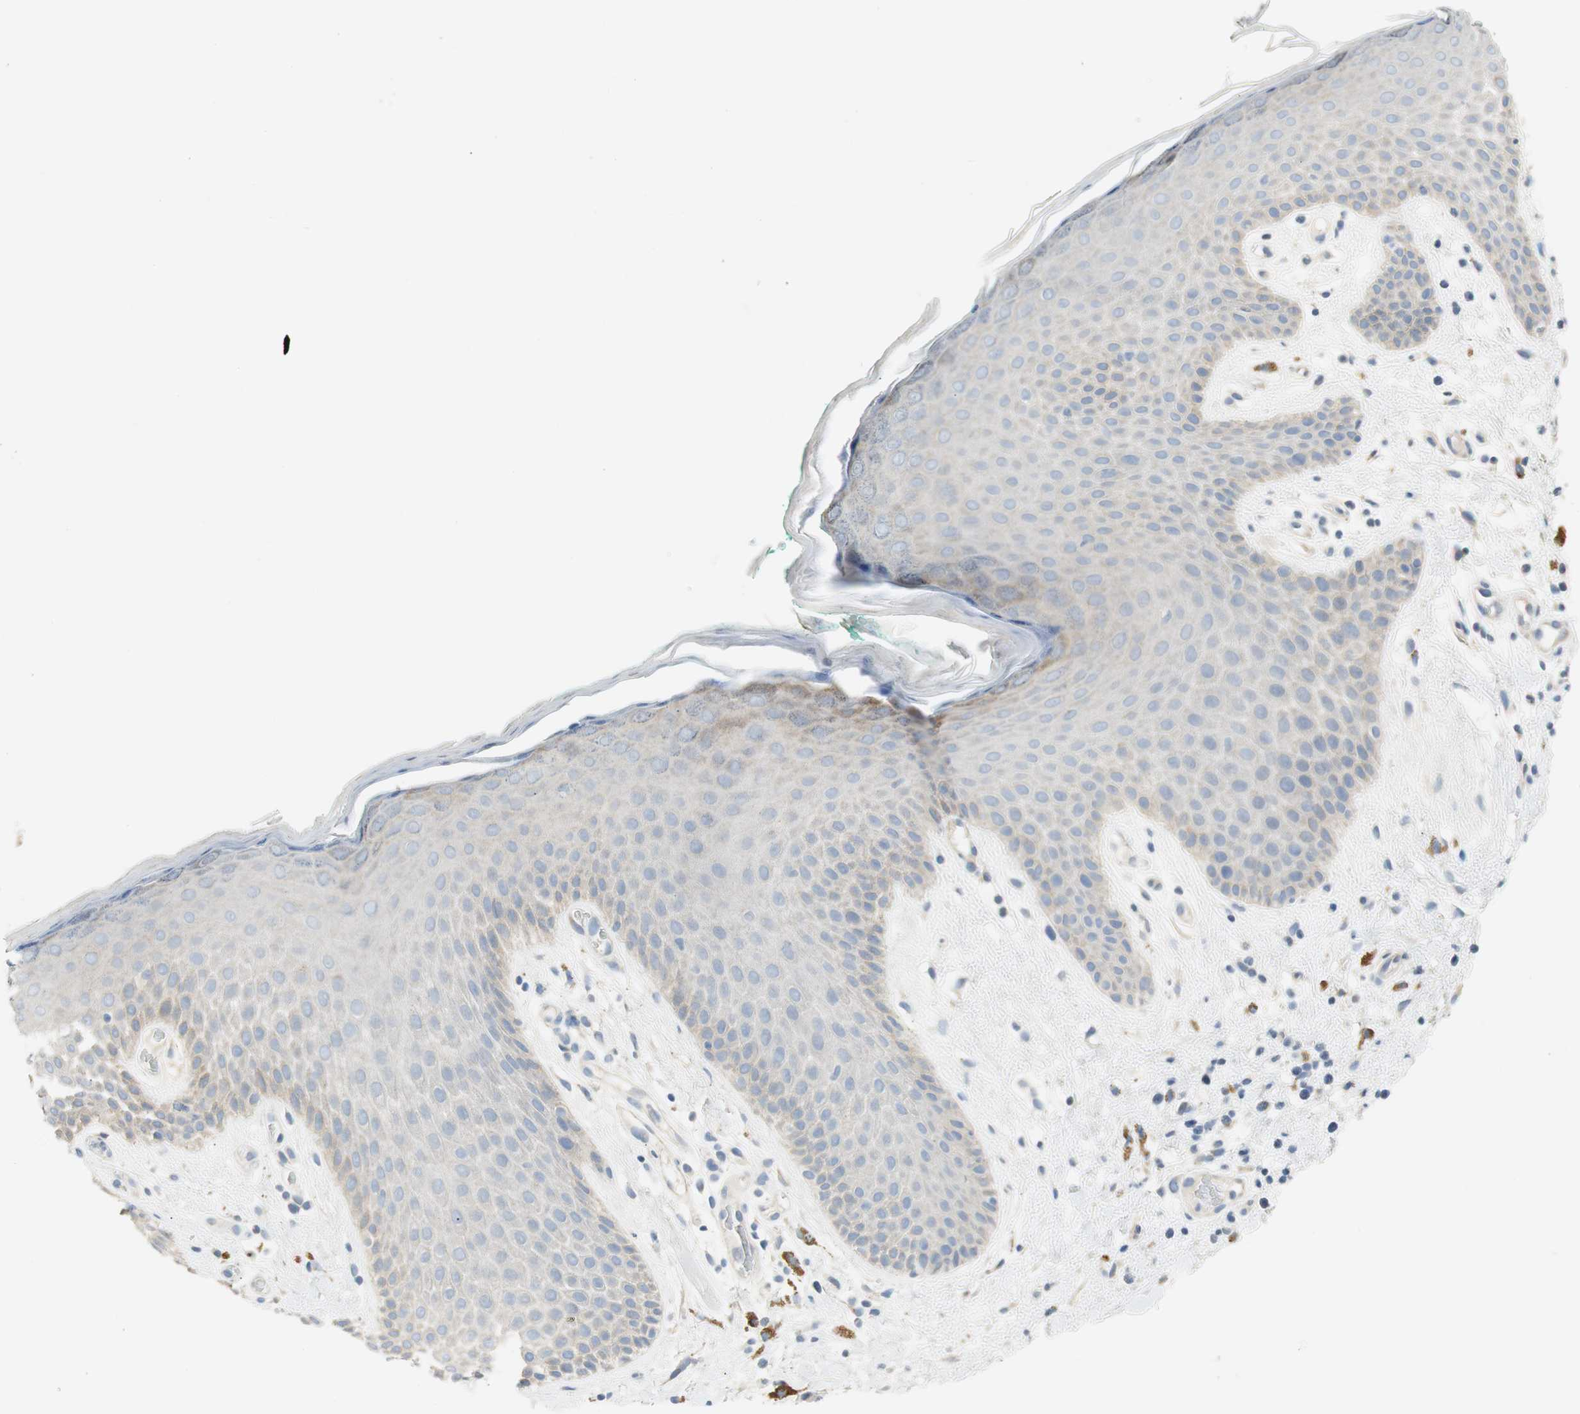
{"staining": {"intensity": "negative", "quantity": "none", "location": "none"}, "tissue": "skin", "cell_type": "Epidermal cells", "image_type": "normal", "snomed": [{"axis": "morphology", "description": "Normal tissue, NOS"}, {"axis": "topography", "description": "Anal"}], "caption": "There is no significant positivity in epidermal cells of skin. (DAB immunohistochemistry, high magnification).", "gene": "CCM2L", "patient": {"sex": "male", "age": 74}}